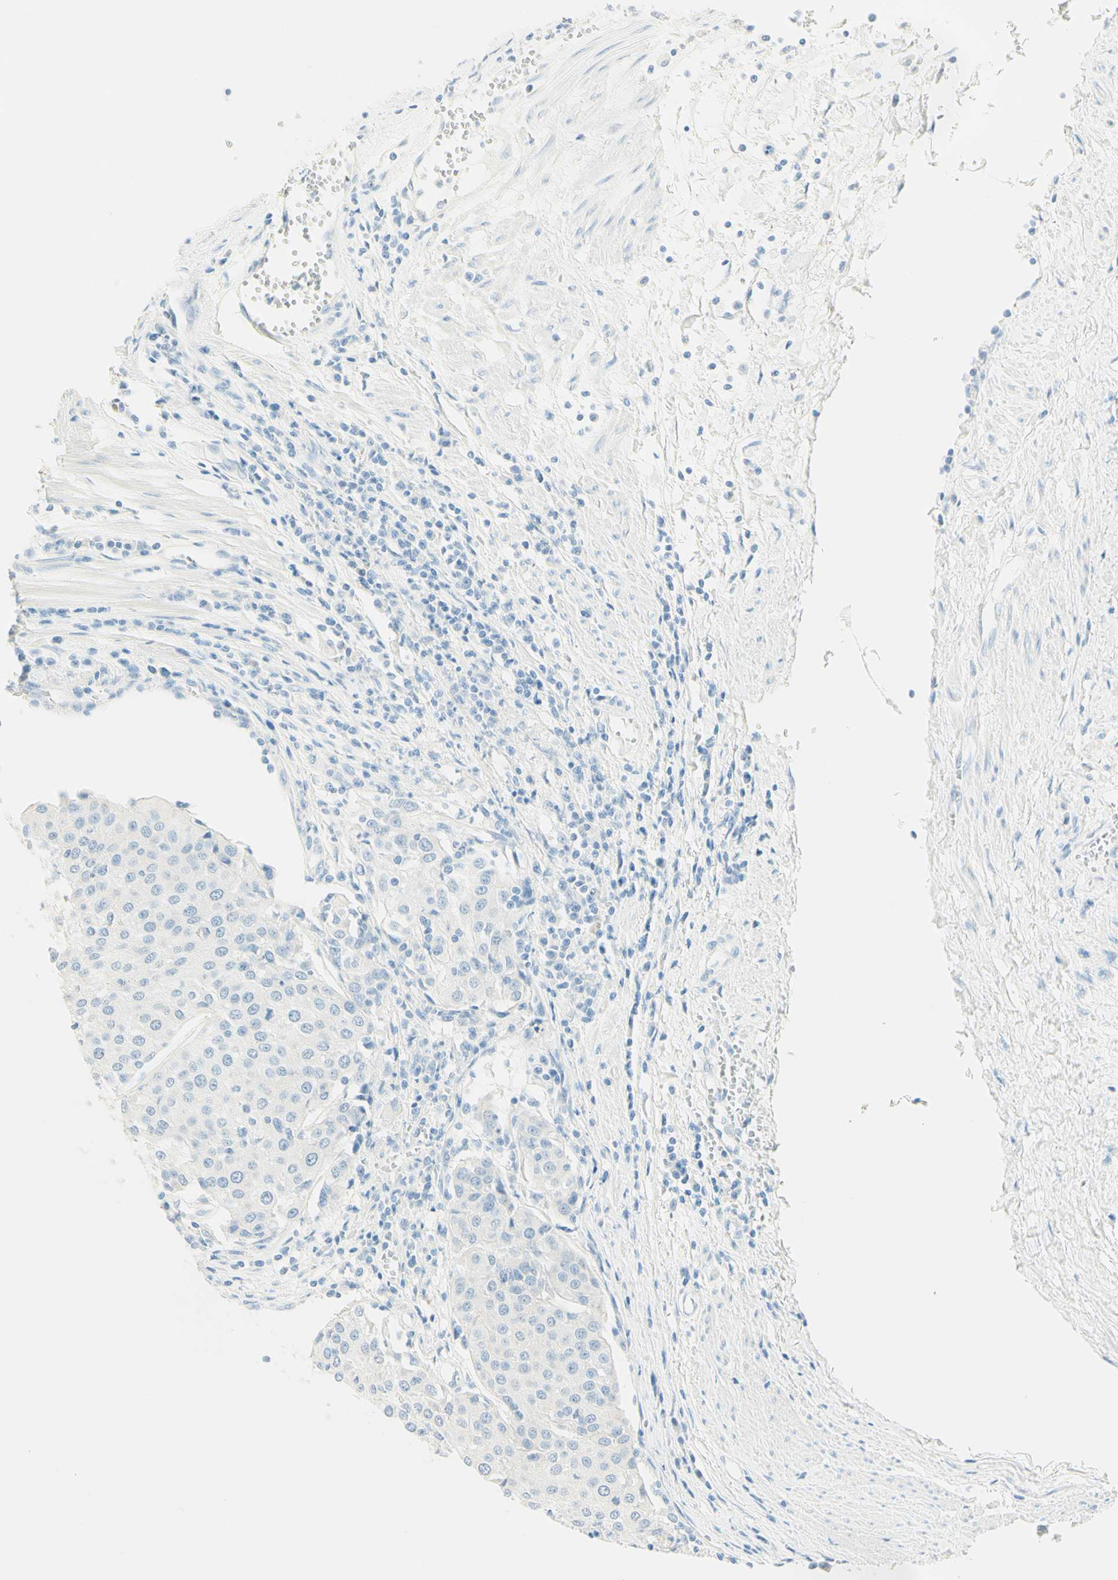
{"staining": {"intensity": "negative", "quantity": "none", "location": "none"}, "tissue": "urothelial cancer", "cell_type": "Tumor cells", "image_type": "cancer", "snomed": [{"axis": "morphology", "description": "Urothelial carcinoma, High grade"}, {"axis": "topography", "description": "Urinary bladder"}], "caption": "Tumor cells are negative for brown protein staining in urothelial cancer.", "gene": "TMEM132D", "patient": {"sex": "female", "age": 85}}